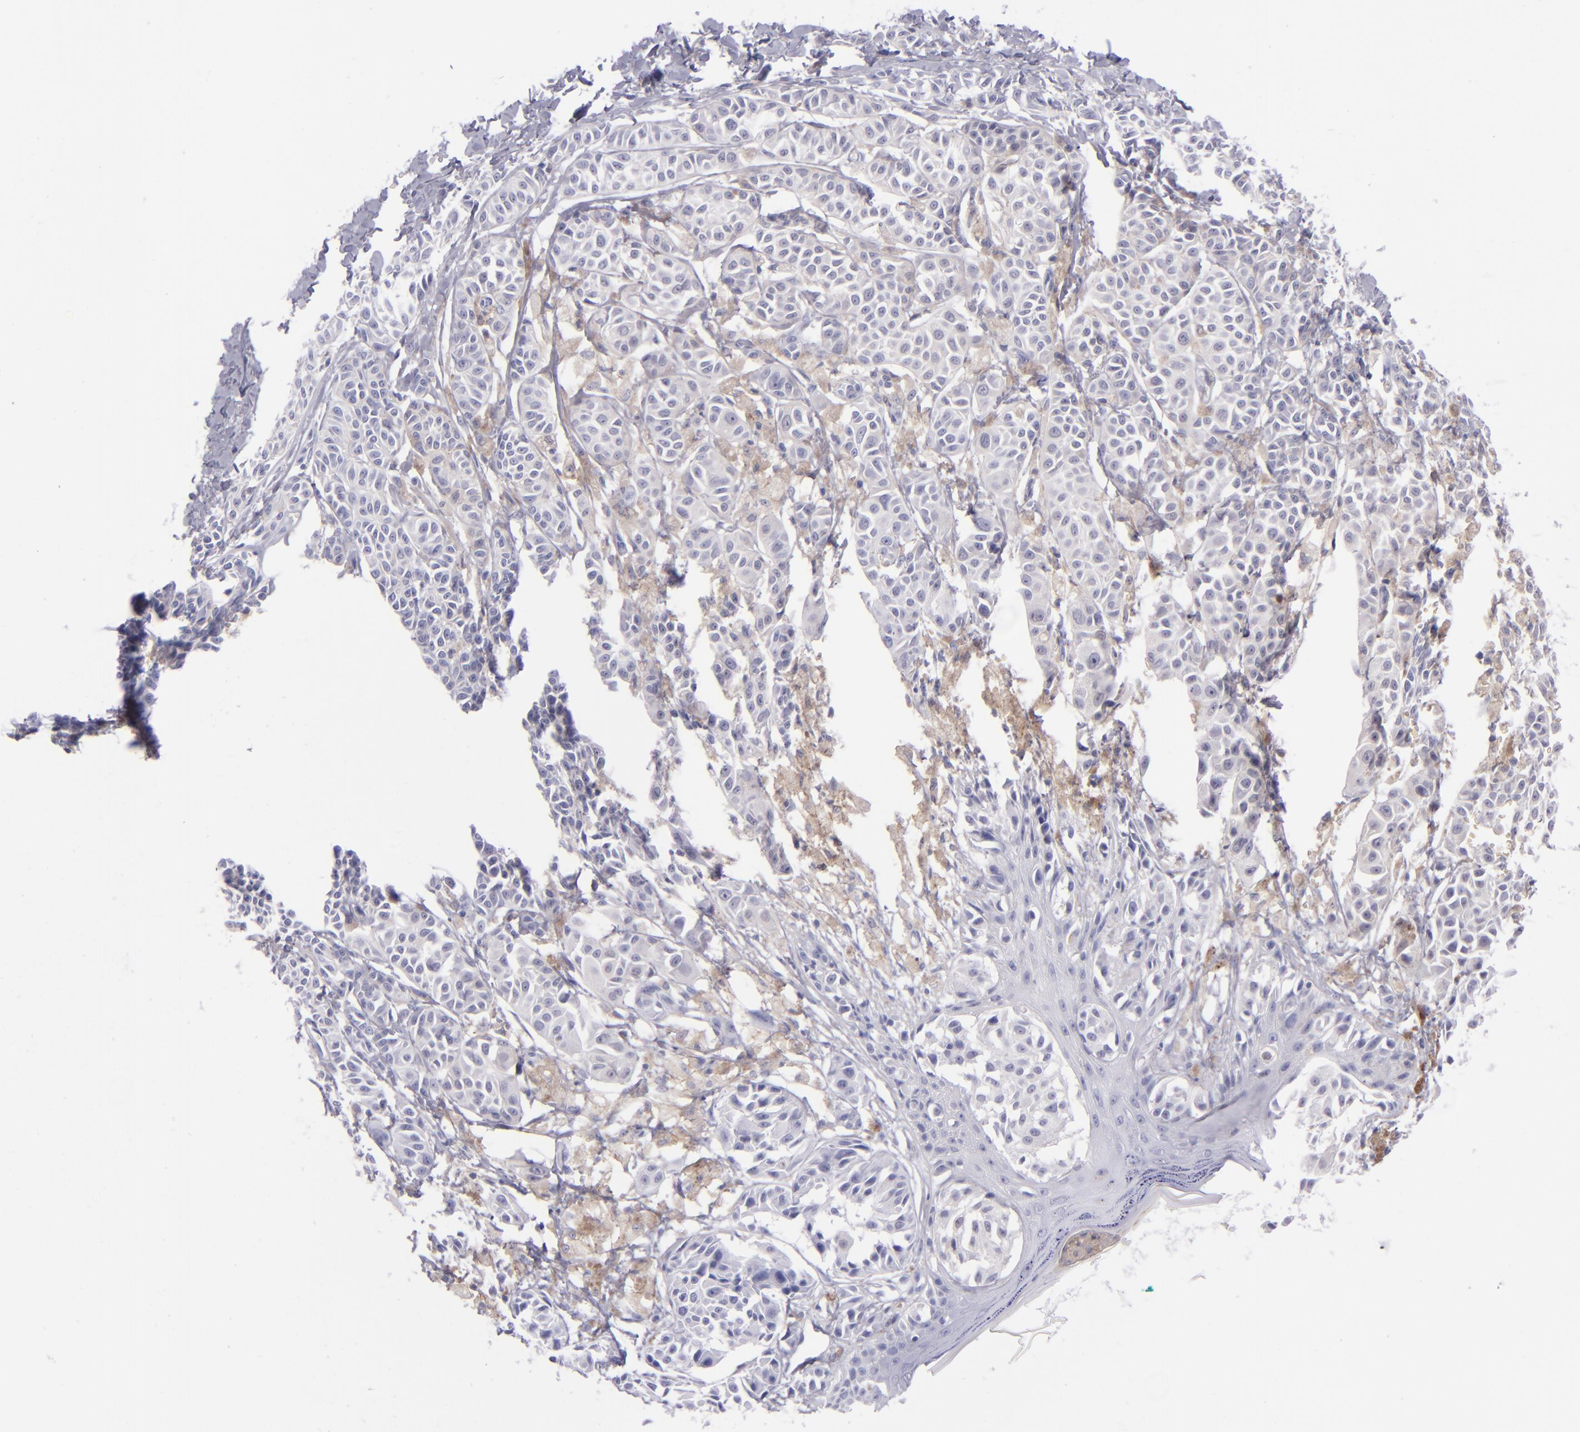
{"staining": {"intensity": "weak", "quantity": "<25%", "location": "cytoplasmic/membranous"}, "tissue": "melanoma", "cell_type": "Tumor cells", "image_type": "cancer", "snomed": [{"axis": "morphology", "description": "Malignant melanoma, NOS"}, {"axis": "topography", "description": "Skin"}], "caption": "Malignant melanoma was stained to show a protein in brown. There is no significant positivity in tumor cells. The staining was performed using DAB (3,3'-diaminobenzidine) to visualize the protein expression in brown, while the nuclei were stained in blue with hematoxylin (Magnification: 20x).", "gene": "CD37", "patient": {"sex": "male", "age": 76}}